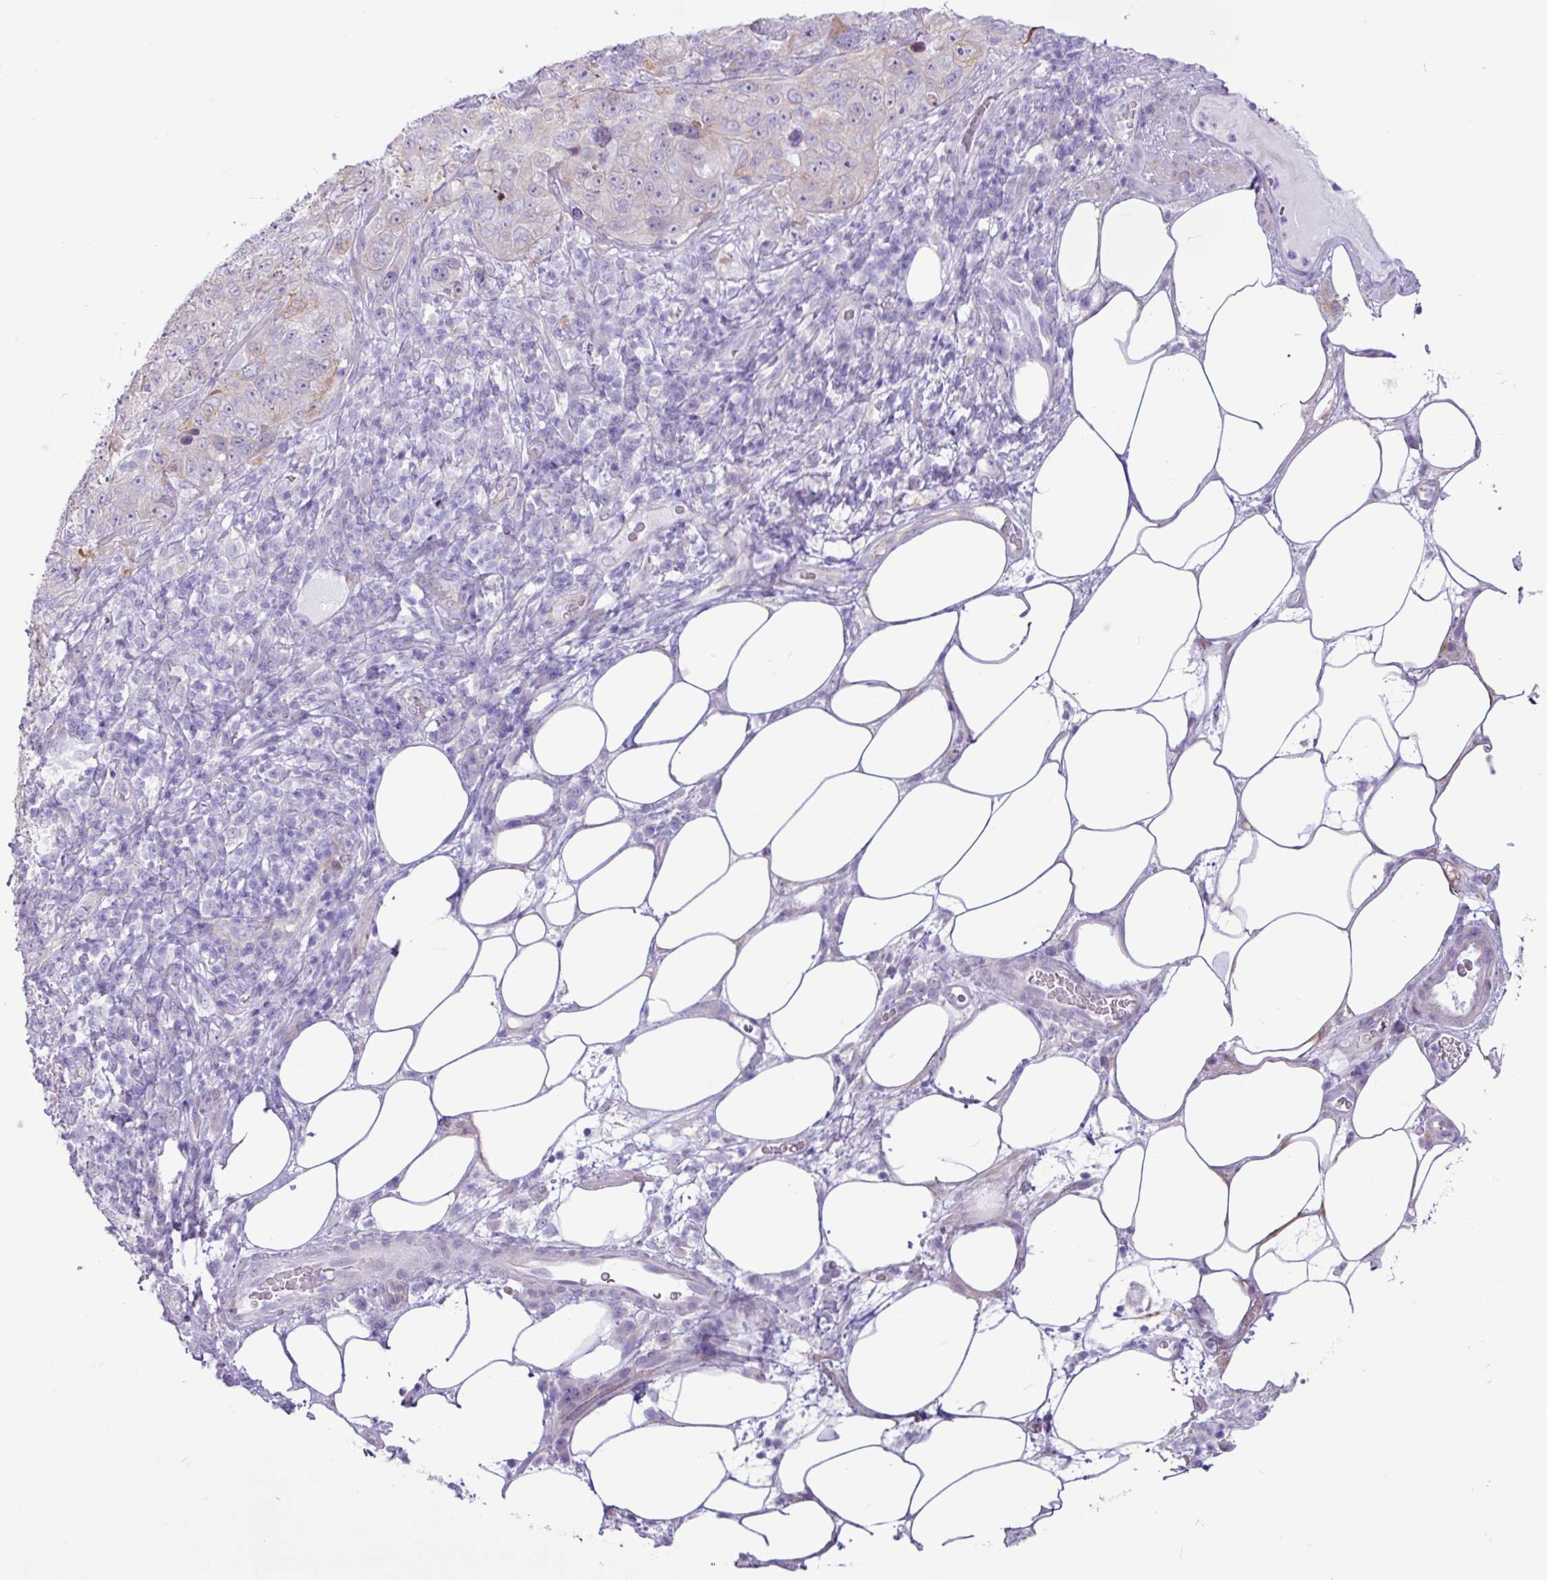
{"staining": {"intensity": "negative", "quantity": "none", "location": "none"}, "tissue": "pancreatic cancer", "cell_type": "Tumor cells", "image_type": "cancer", "snomed": [{"axis": "morphology", "description": "Adenocarcinoma, NOS"}, {"axis": "topography", "description": "Pancreas"}], "caption": "Pancreatic cancer (adenocarcinoma) was stained to show a protein in brown. There is no significant staining in tumor cells.", "gene": "SLC38A1", "patient": {"sex": "male", "age": 68}}